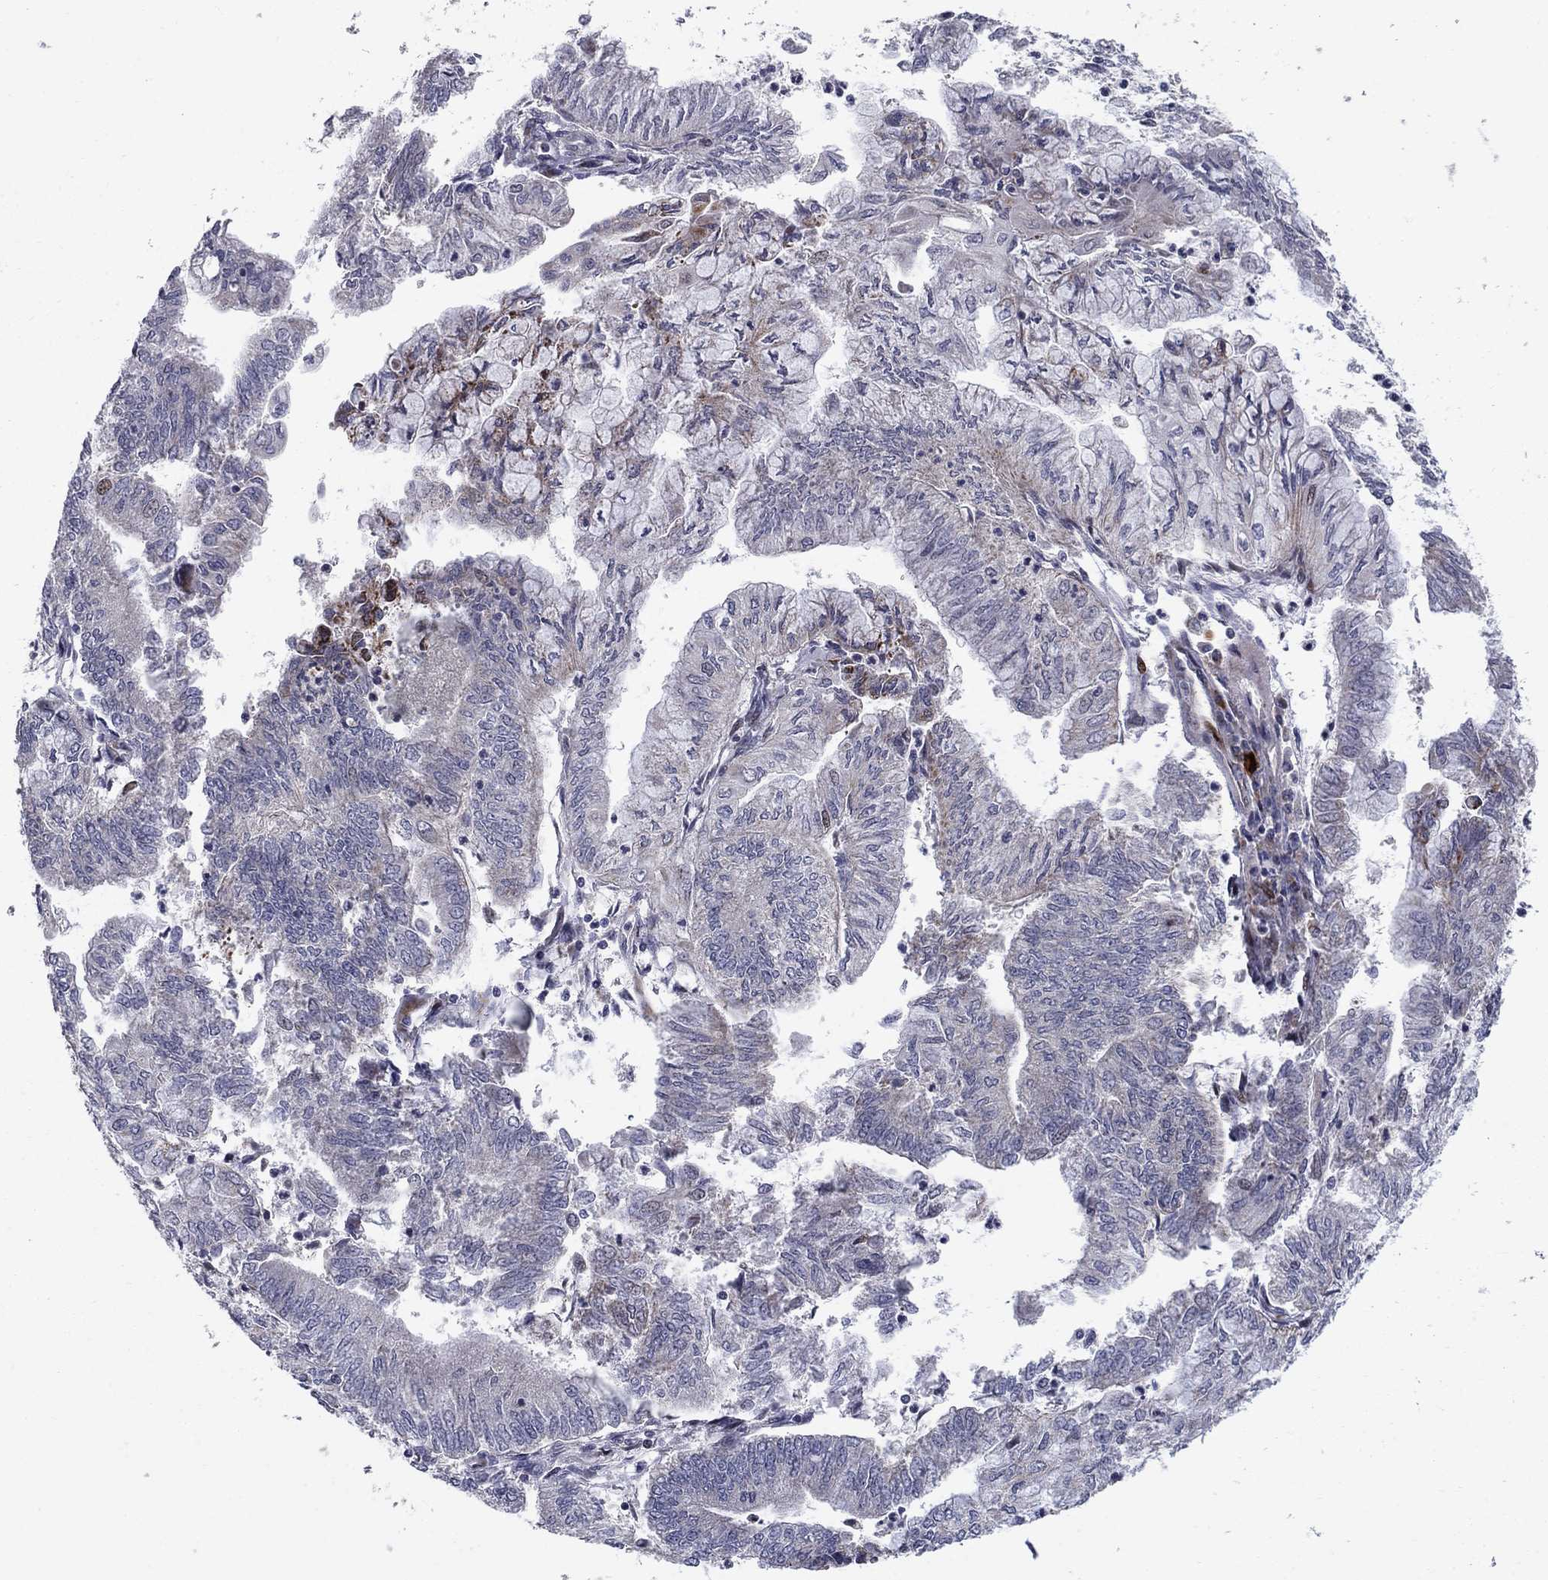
{"staining": {"intensity": "moderate", "quantity": "<25%", "location": "nuclear"}, "tissue": "endometrial cancer", "cell_type": "Tumor cells", "image_type": "cancer", "snomed": [{"axis": "morphology", "description": "Adenocarcinoma, NOS"}, {"axis": "topography", "description": "Endometrium"}], "caption": "Human endometrial cancer (adenocarcinoma) stained with a protein marker shows moderate staining in tumor cells.", "gene": "MIOS", "patient": {"sex": "female", "age": 59}}